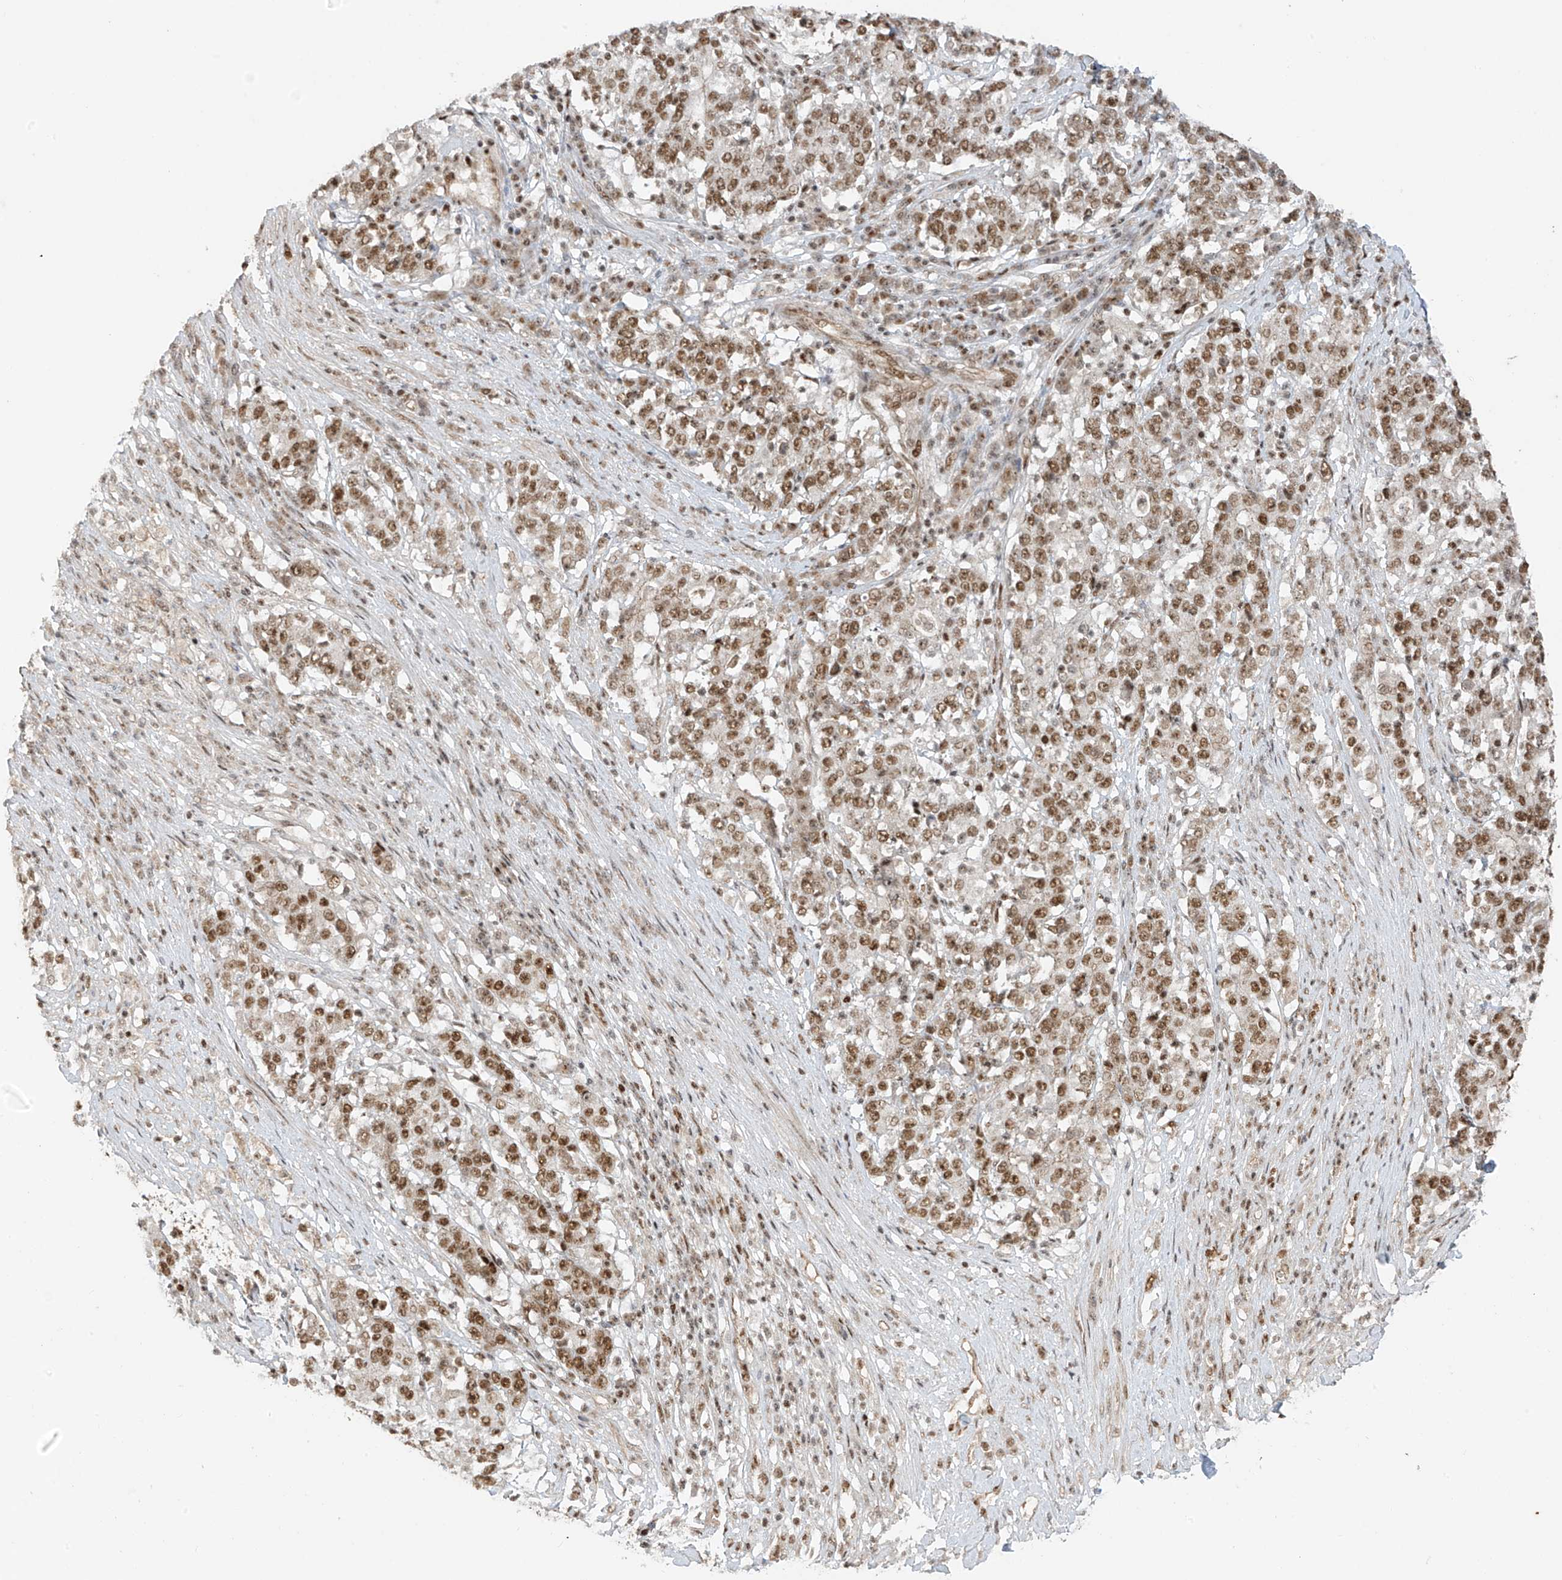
{"staining": {"intensity": "moderate", "quantity": ">75%", "location": "nuclear"}, "tissue": "stomach cancer", "cell_type": "Tumor cells", "image_type": "cancer", "snomed": [{"axis": "morphology", "description": "Adenocarcinoma, NOS"}, {"axis": "topography", "description": "Stomach"}], "caption": "Approximately >75% of tumor cells in stomach adenocarcinoma demonstrate moderate nuclear protein staining as visualized by brown immunohistochemical staining.", "gene": "ARHGEF3", "patient": {"sex": "male", "age": 59}}